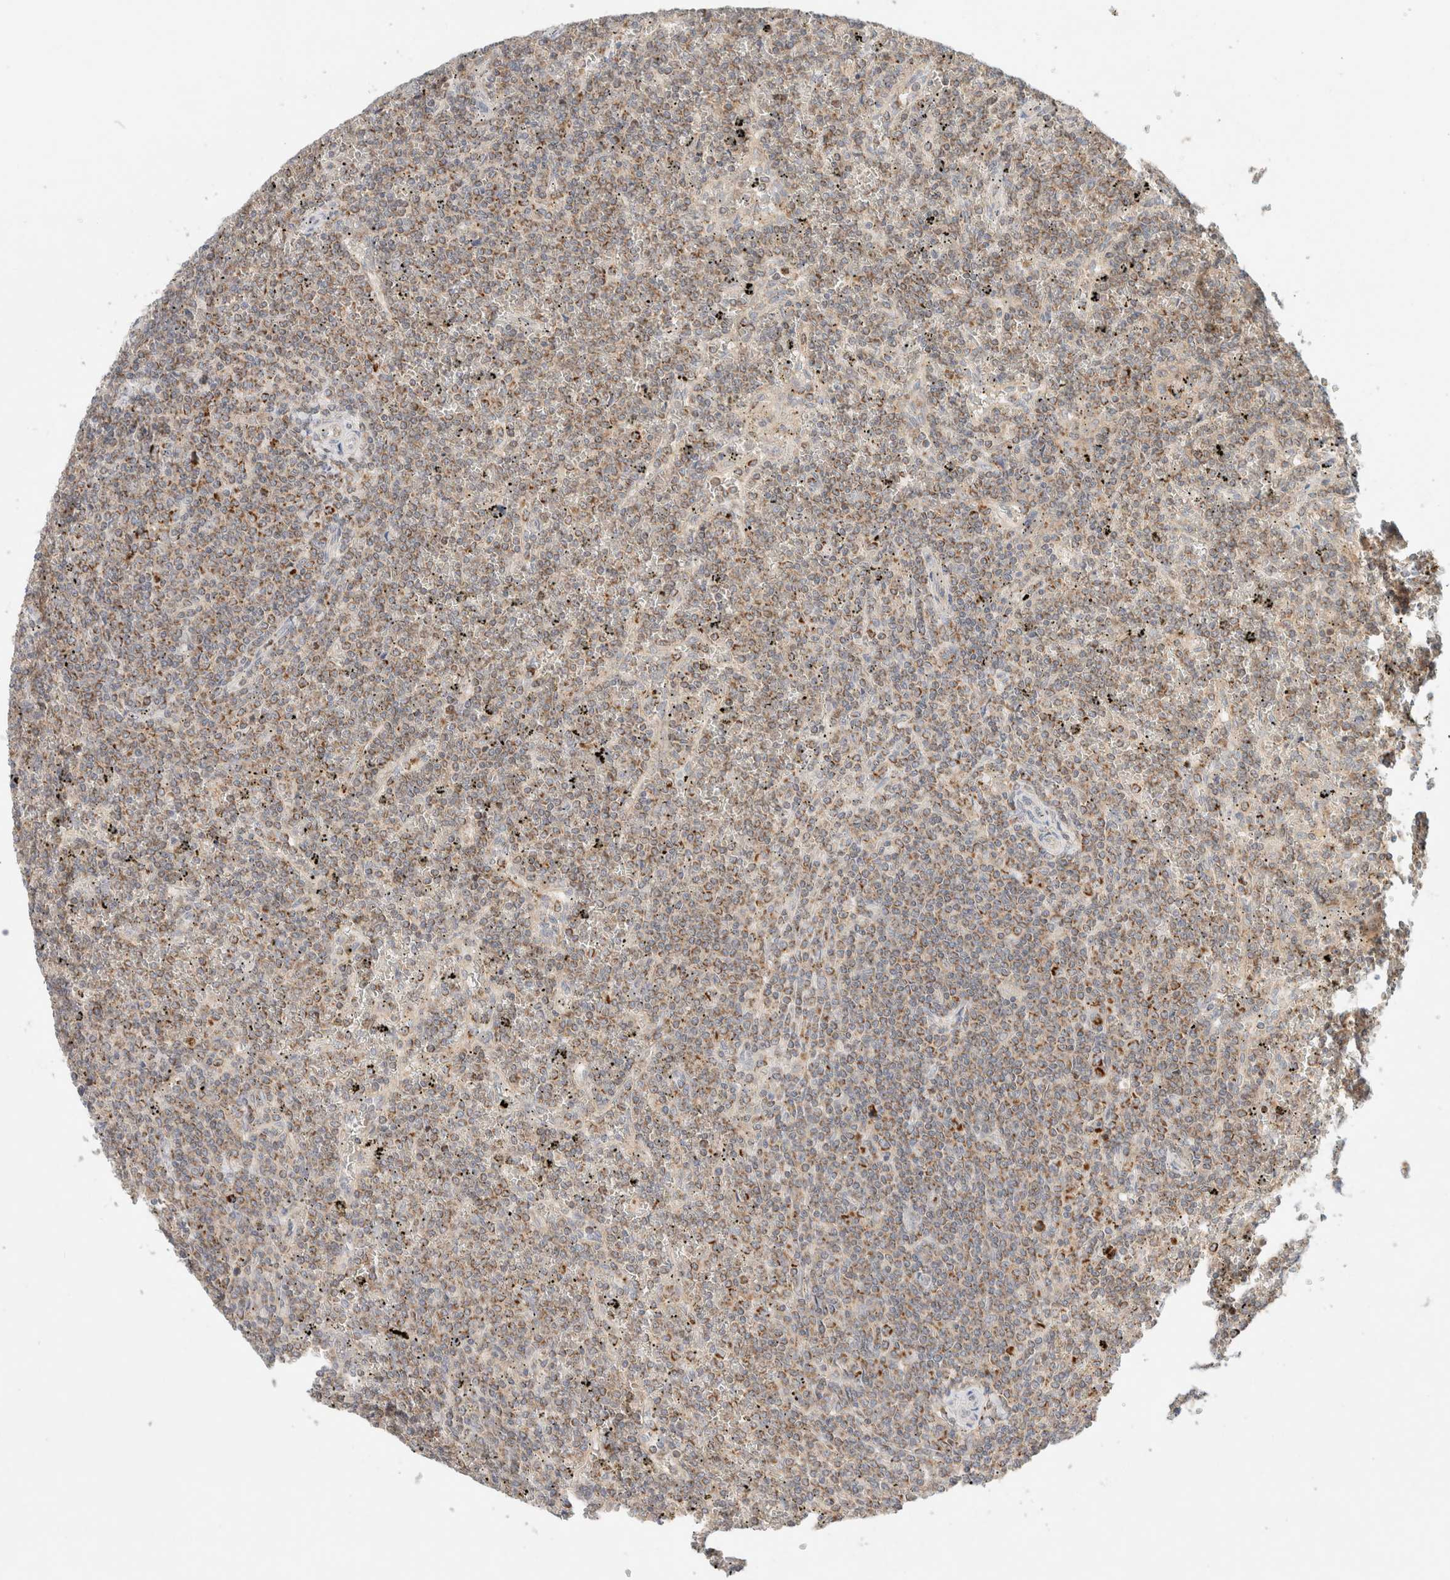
{"staining": {"intensity": "weak", "quantity": ">75%", "location": "cytoplasmic/membranous"}, "tissue": "lymphoma", "cell_type": "Tumor cells", "image_type": "cancer", "snomed": [{"axis": "morphology", "description": "Malignant lymphoma, non-Hodgkin's type, Low grade"}, {"axis": "topography", "description": "Spleen"}], "caption": "Protein expression analysis of human lymphoma reveals weak cytoplasmic/membranous positivity in approximately >75% of tumor cells.", "gene": "MRM3", "patient": {"sex": "female", "age": 19}}